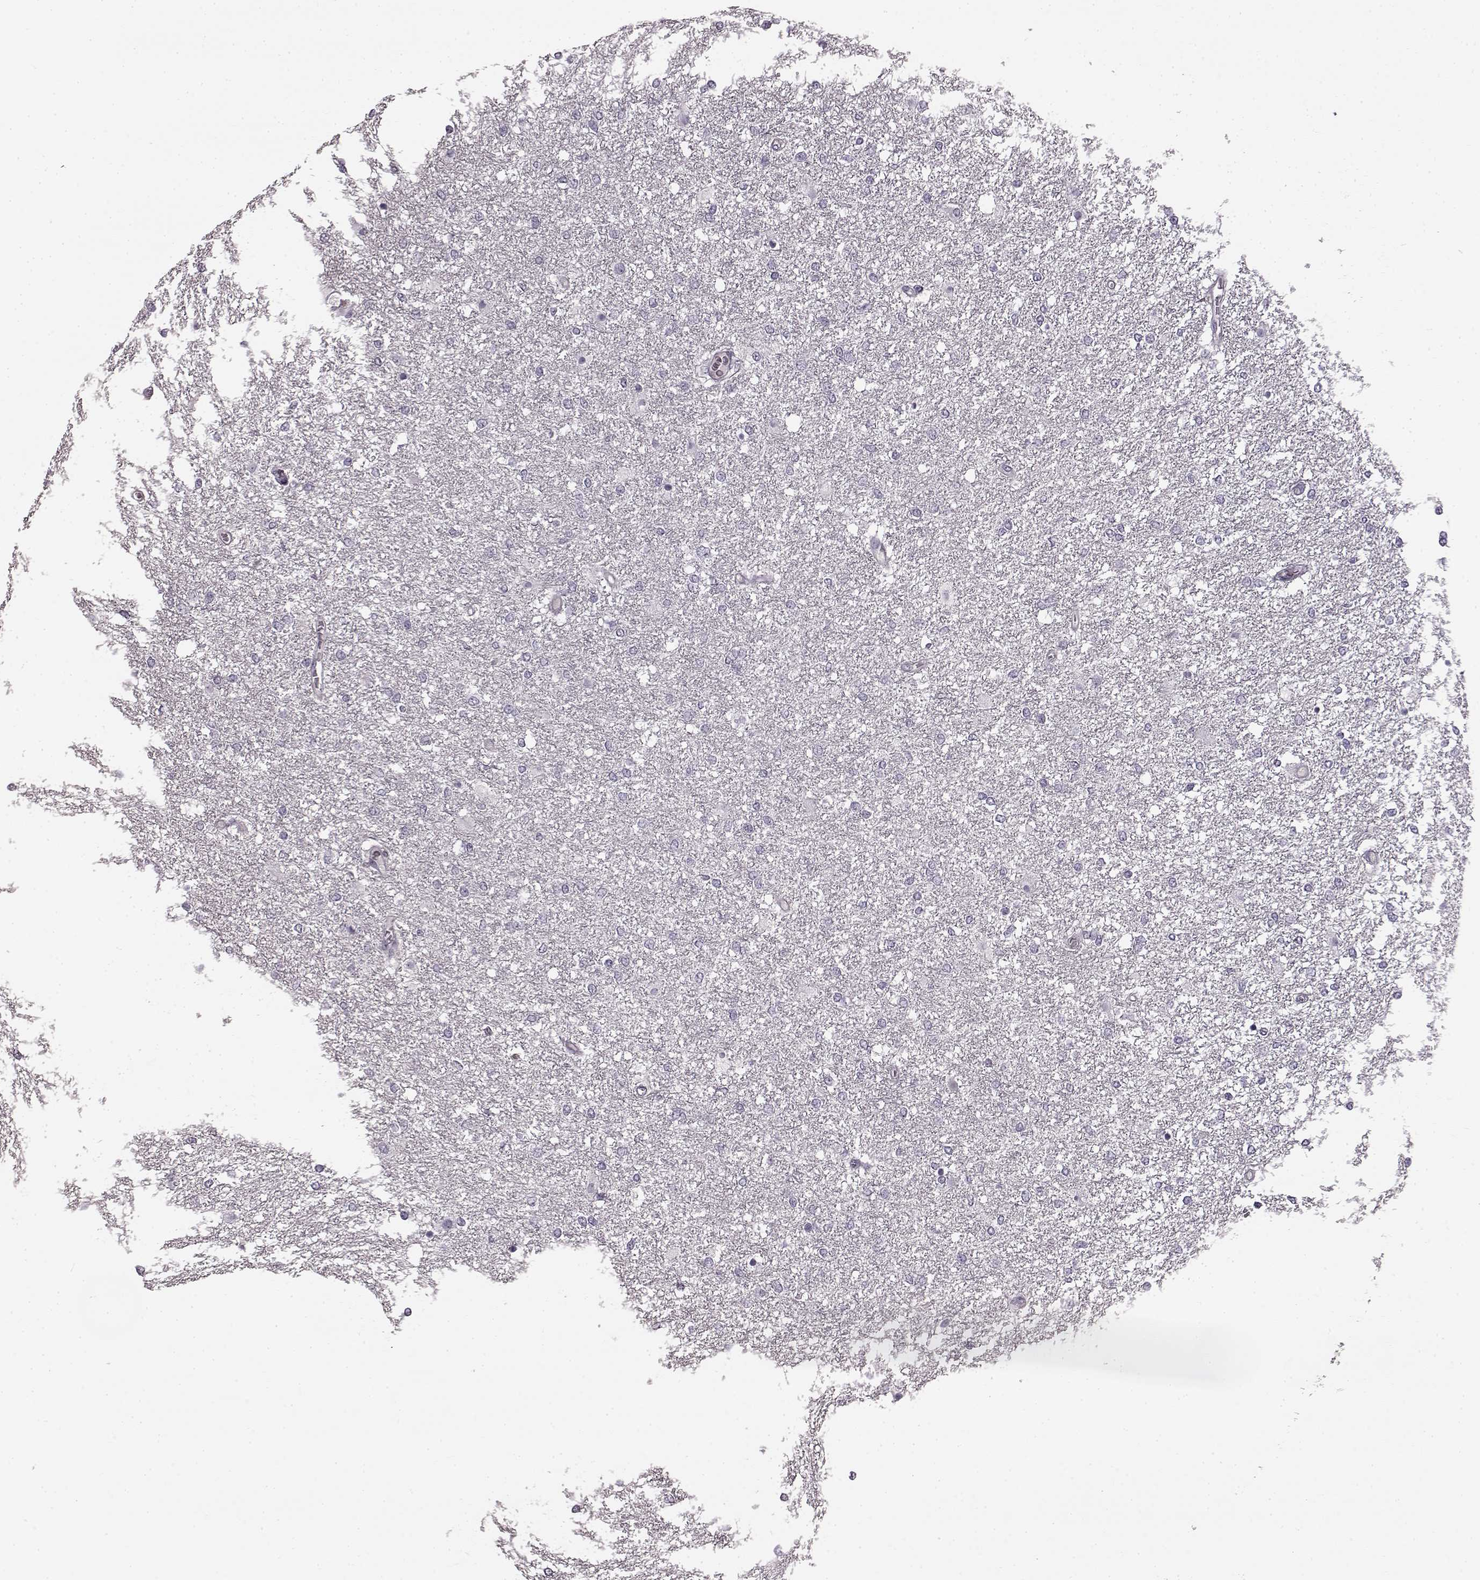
{"staining": {"intensity": "negative", "quantity": "none", "location": "none"}, "tissue": "glioma", "cell_type": "Tumor cells", "image_type": "cancer", "snomed": [{"axis": "morphology", "description": "Glioma, malignant, High grade"}, {"axis": "topography", "description": "Brain"}], "caption": "Tumor cells show no significant protein staining in malignant glioma (high-grade).", "gene": "PRPH2", "patient": {"sex": "female", "age": 61}}